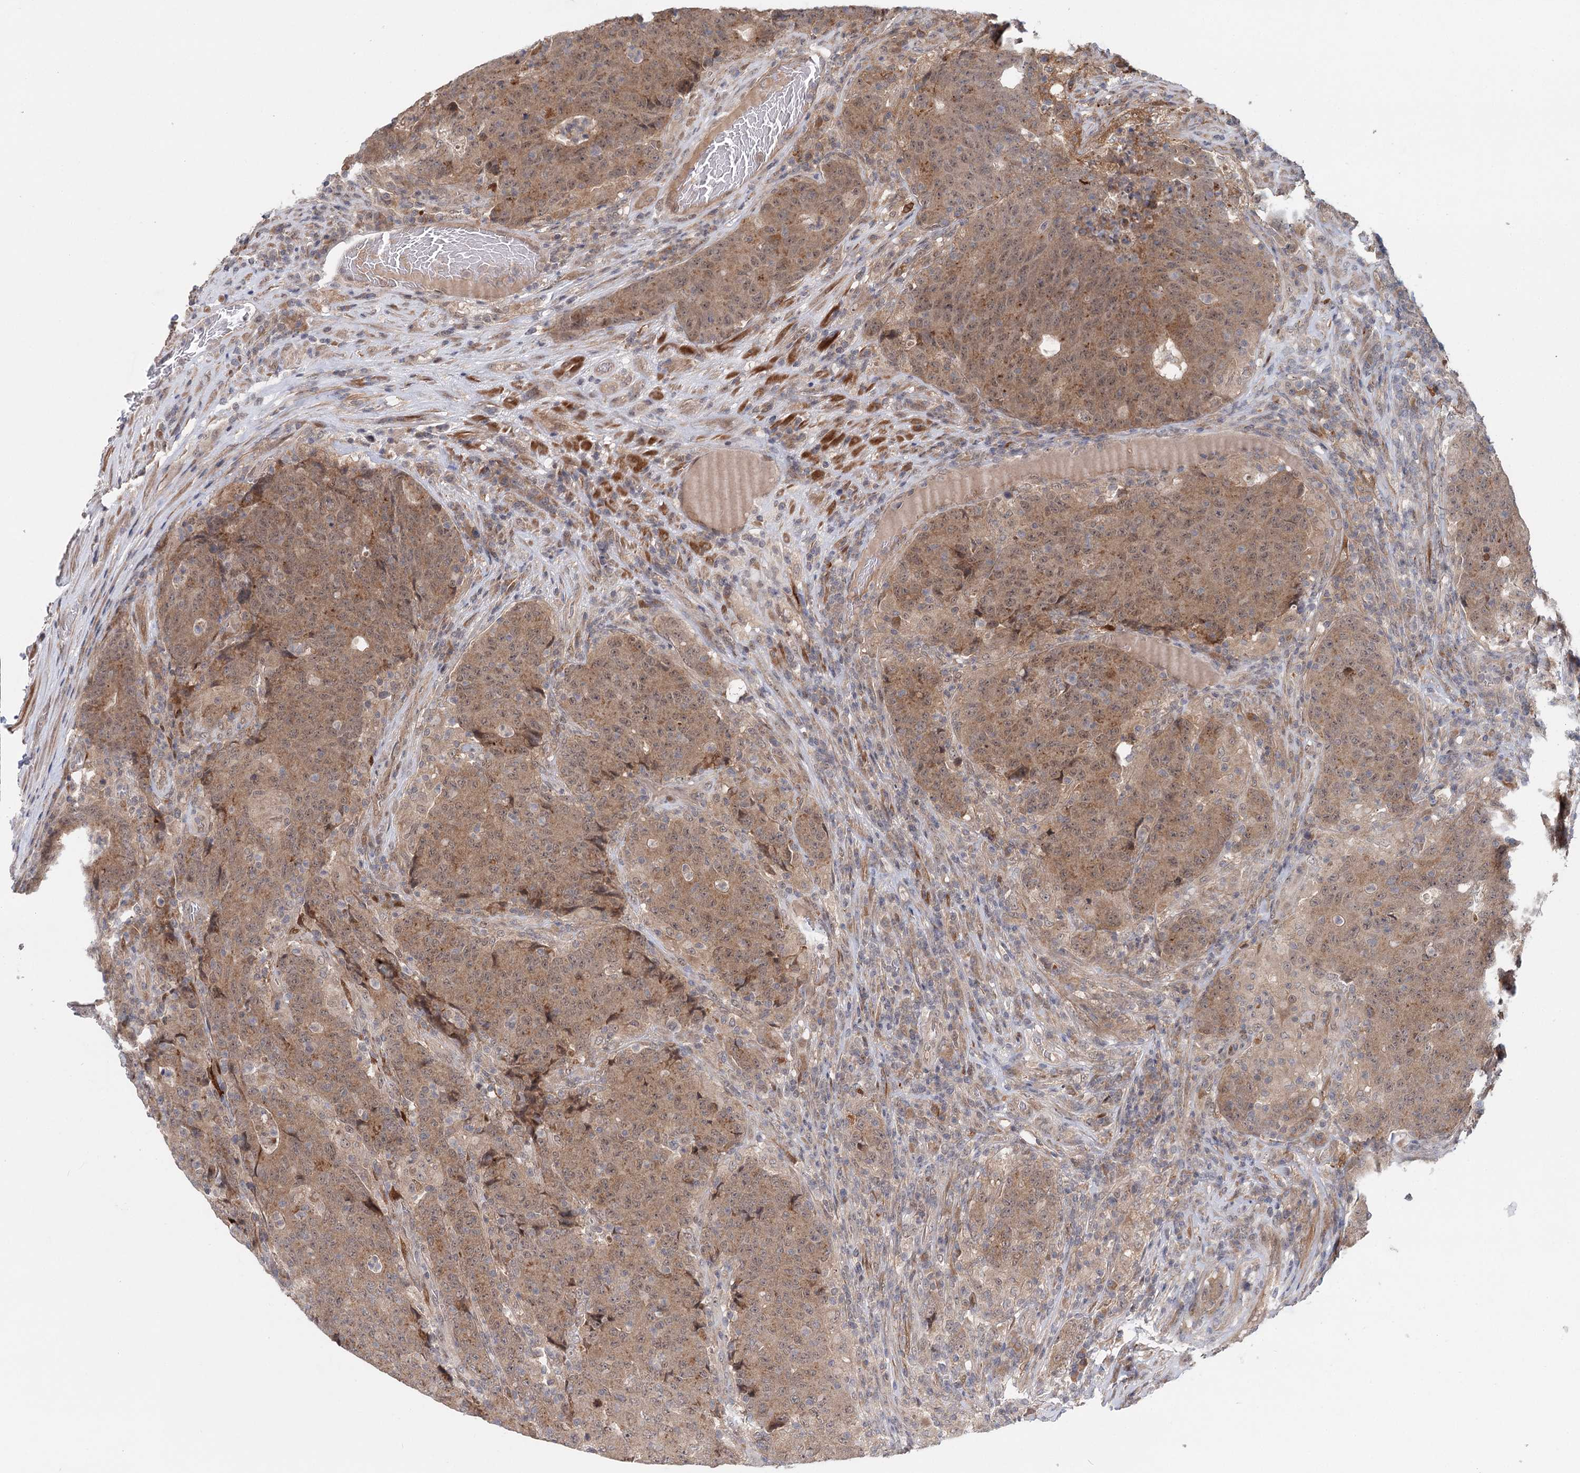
{"staining": {"intensity": "moderate", "quantity": ">75%", "location": "cytoplasmic/membranous,nuclear"}, "tissue": "colorectal cancer", "cell_type": "Tumor cells", "image_type": "cancer", "snomed": [{"axis": "morphology", "description": "Adenocarcinoma, NOS"}, {"axis": "topography", "description": "Colon"}], "caption": "Adenocarcinoma (colorectal) stained with a protein marker reveals moderate staining in tumor cells.", "gene": "AP3B1", "patient": {"sex": "female", "age": 75}}